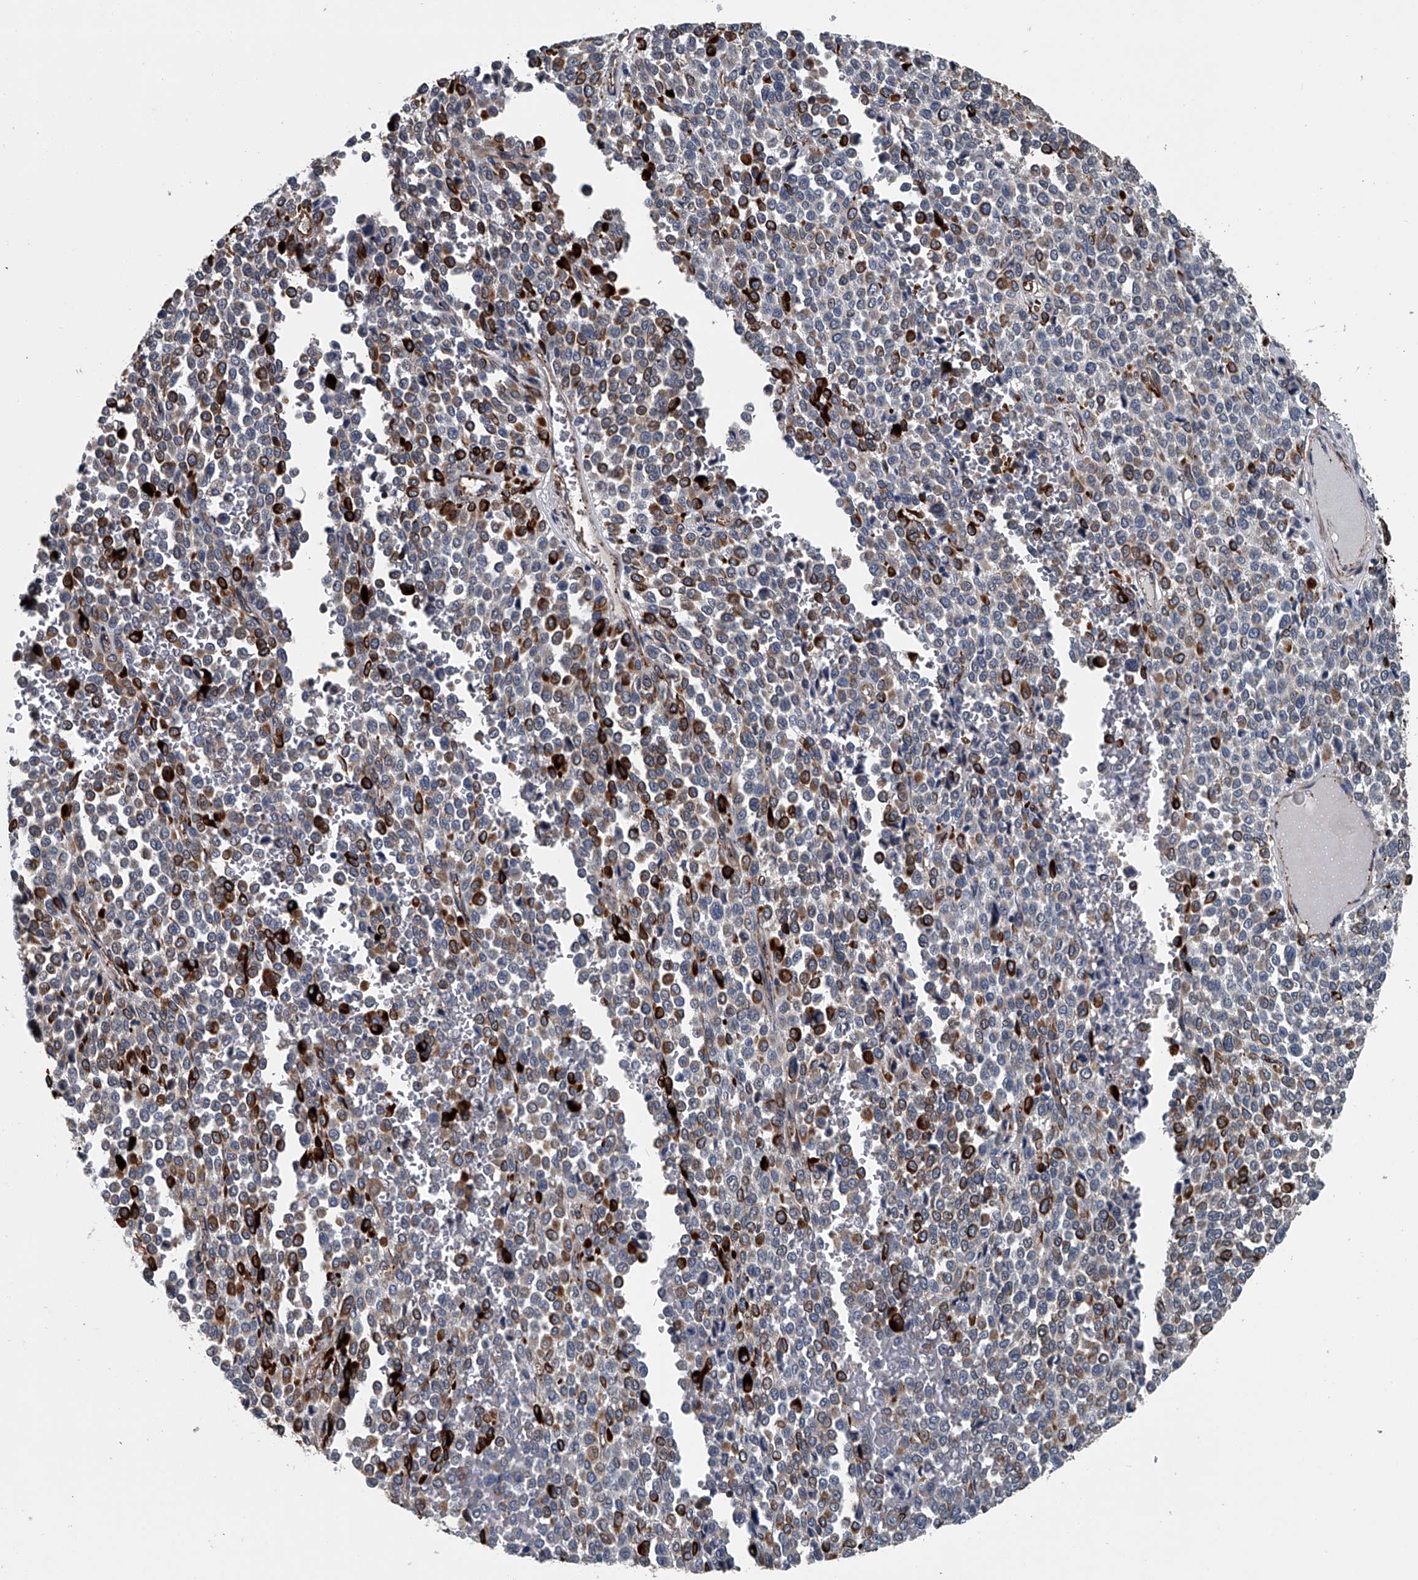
{"staining": {"intensity": "strong", "quantity": "<25%", "location": "cytoplasmic/membranous"}, "tissue": "melanoma", "cell_type": "Tumor cells", "image_type": "cancer", "snomed": [{"axis": "morphology", "description": "Malignant melanoma, Metastatic site"}, {"axis": "topography", "description": "Pancreas"}], "caption": "A micrograph showing strong cytoplasmic/membranous staining in about <25% of tumor cells in melanoma, as visualized by brown immunohistochemical staining.", "gene": "LDLRAD2", "patient": {"sex": "female", "age": 30}}